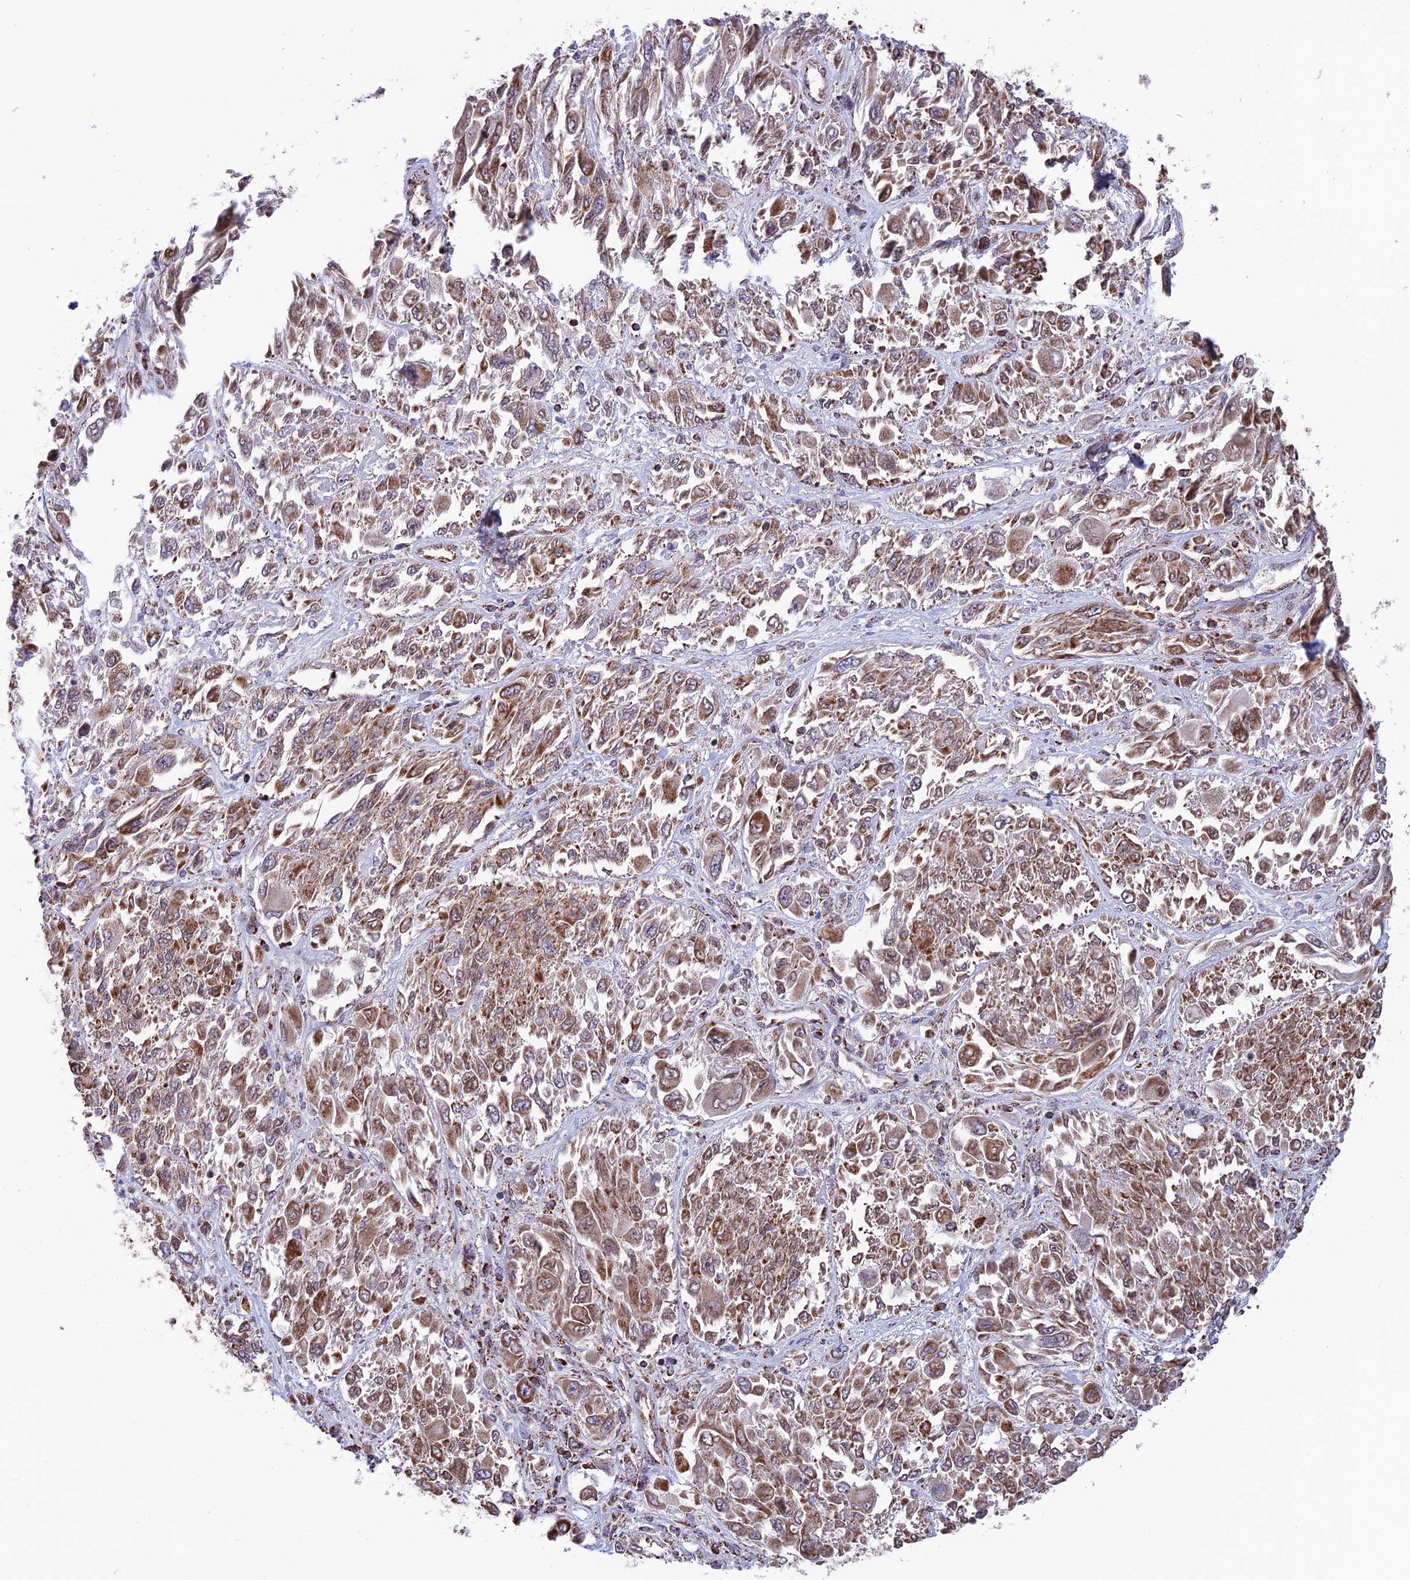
{"staining": {"intensity": "moderate", "quantity": ">75%", "location": "cytoplasmic/membranous"}, "tissue": "melanoma", "cell_type": "Tumor cells", "image_type": "cancer", "snomed": [{"axis": "morphology", "description": "Malignant melanoma, NOS"}, {"axis": "topography", "description": "Skin"}], "caption": "DAB (3,3'-diaminobenzidine) immunohistochemical staining of melanoma demonstrates moderate cytoplasmic/membranous protein positivity in about >75% of tumor cells.", "gene": "CS", "patient": {"sex": "female", "age": 91}}